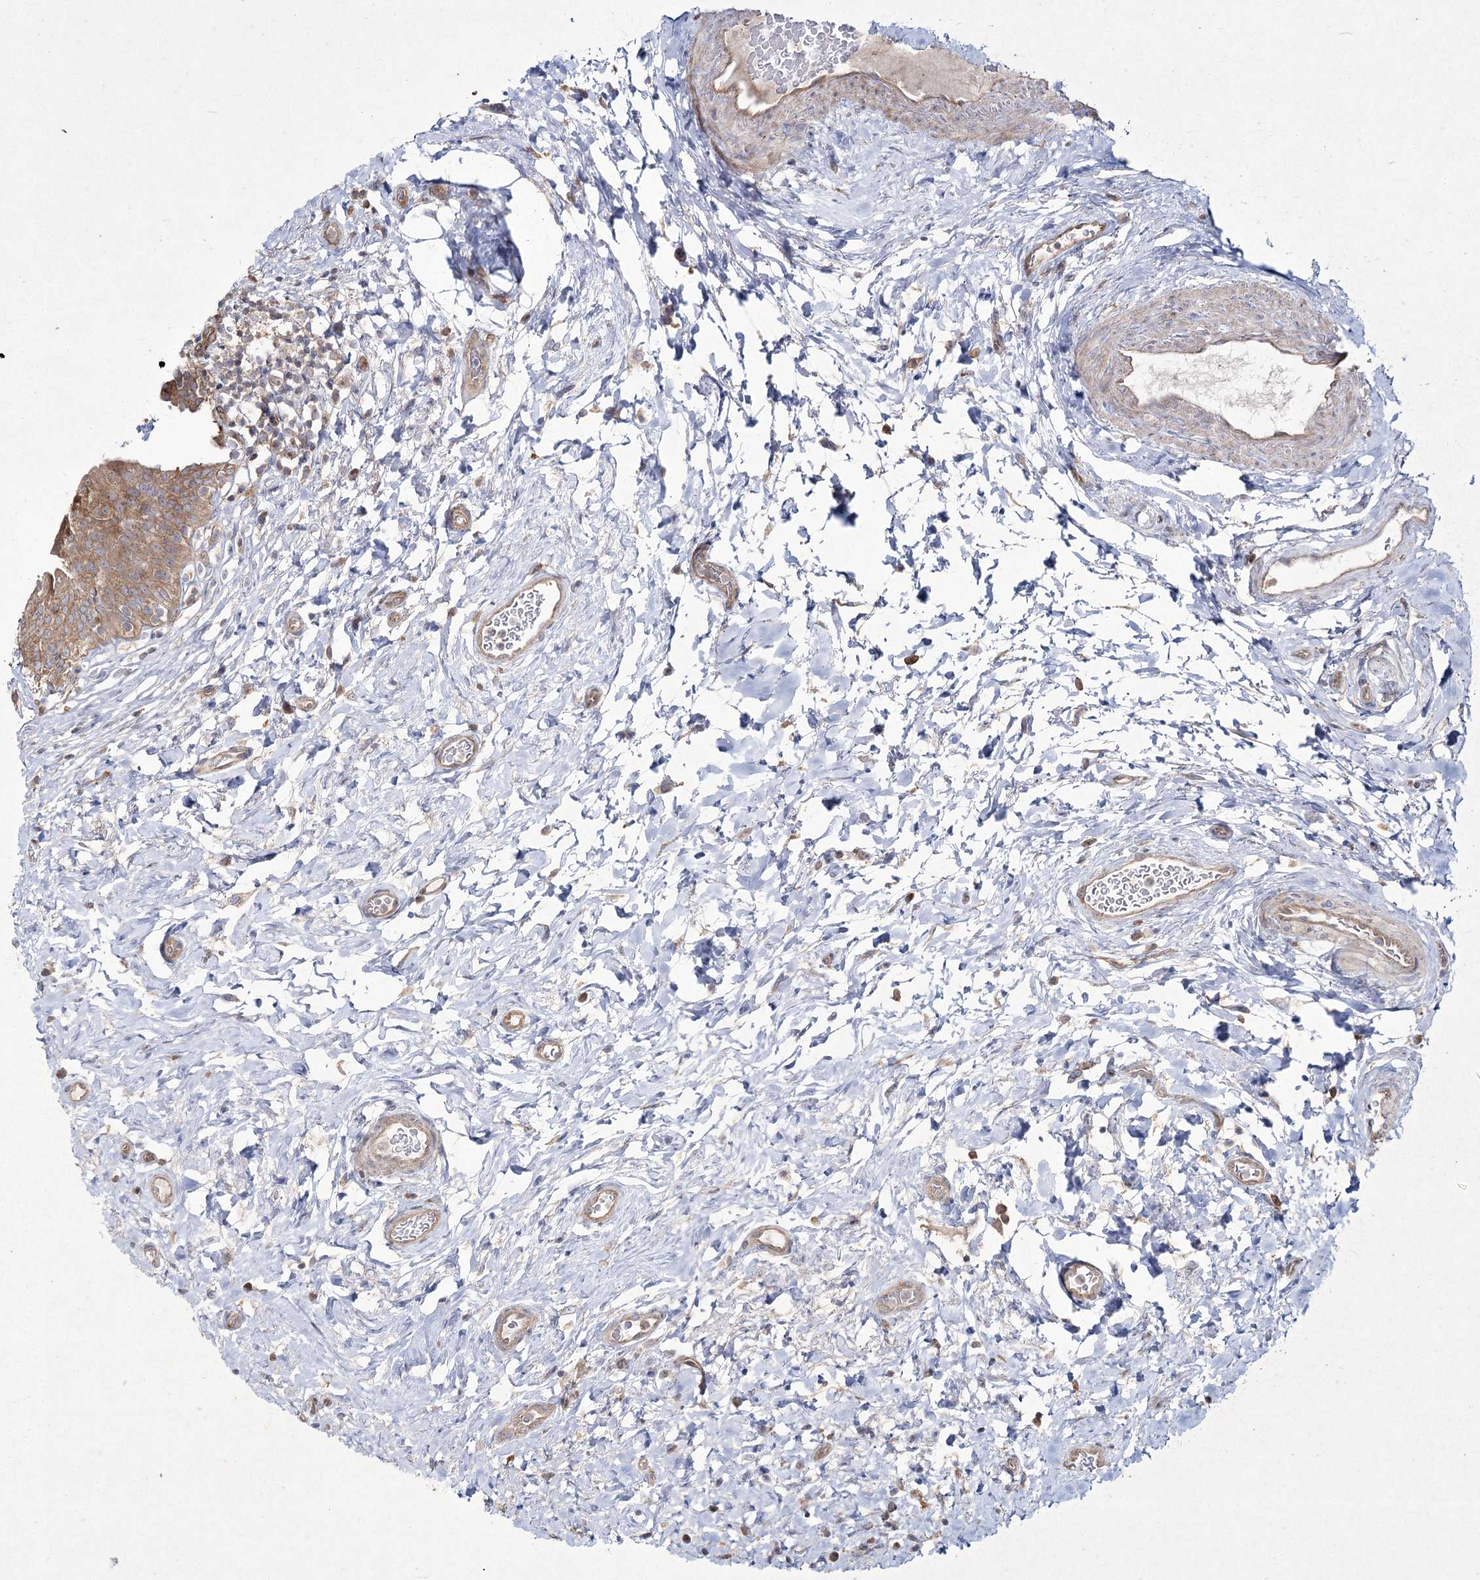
{"staining": {"intensity": "moderate", "quantity": ">75%", "location": "cytoplasmic/membranous"}, "tissue": "urinary bladder", "cell_type": "Urothelial cells", "image_type": "normal", "snomed": [{"axis": "morphology", "description": "Normal tissue, NOS"}, {"axis": "topography", "description": "Urinary bladder"}], "caption": "Immunohistochemical staining of benign human urinary bladder exhibits moderate cytoplasmic/membranous protein expression in approximately >75% of urothelial cells.", "gene": "SH3TC1", "patient": {"sex": "male", "age": 83}}